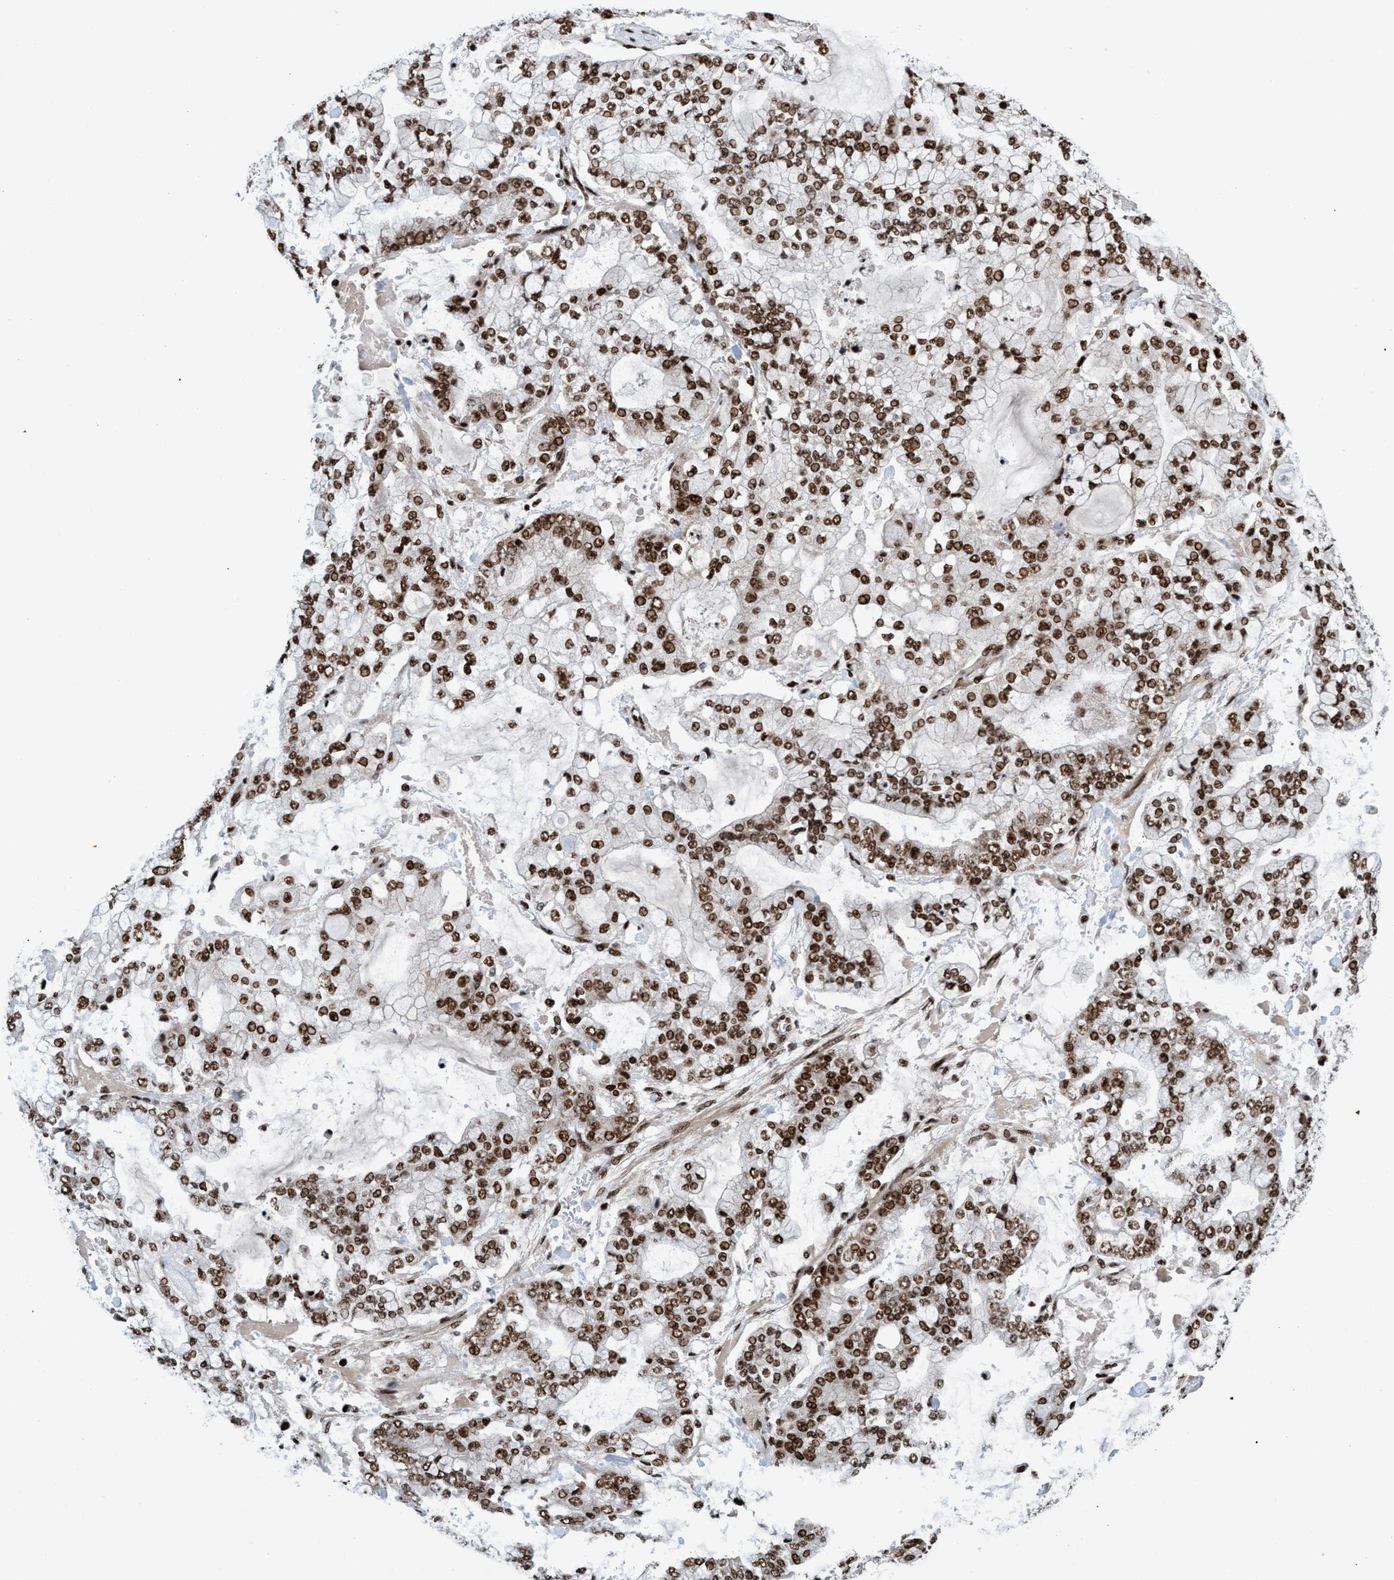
{"staining": {"intensity": "strong", "quantity": ">75%", "location": "nuclear"}, "tissue": "stomach cancer", "cell_type": "Tumor cells", "image_type": "cancer", "snomed": [{"axis": "morphology", "description": "Normal tissue, NOS"}, {"axis": "morphology", "description": "Adenocarcinoma, NOS"}, {"axis": "topography", "description": "Stomach, upper"}, {"axis": "topography", "description": "Stomach"}], "caption": "A high-resolution photomicrograph shows IHC staining of stomach adenocarcinoma, which exhibits strong nuclear expression in about >75% of tumor cells.", "gene": "TOPBP1", "patient": {"sex": "male", "age": 76}}